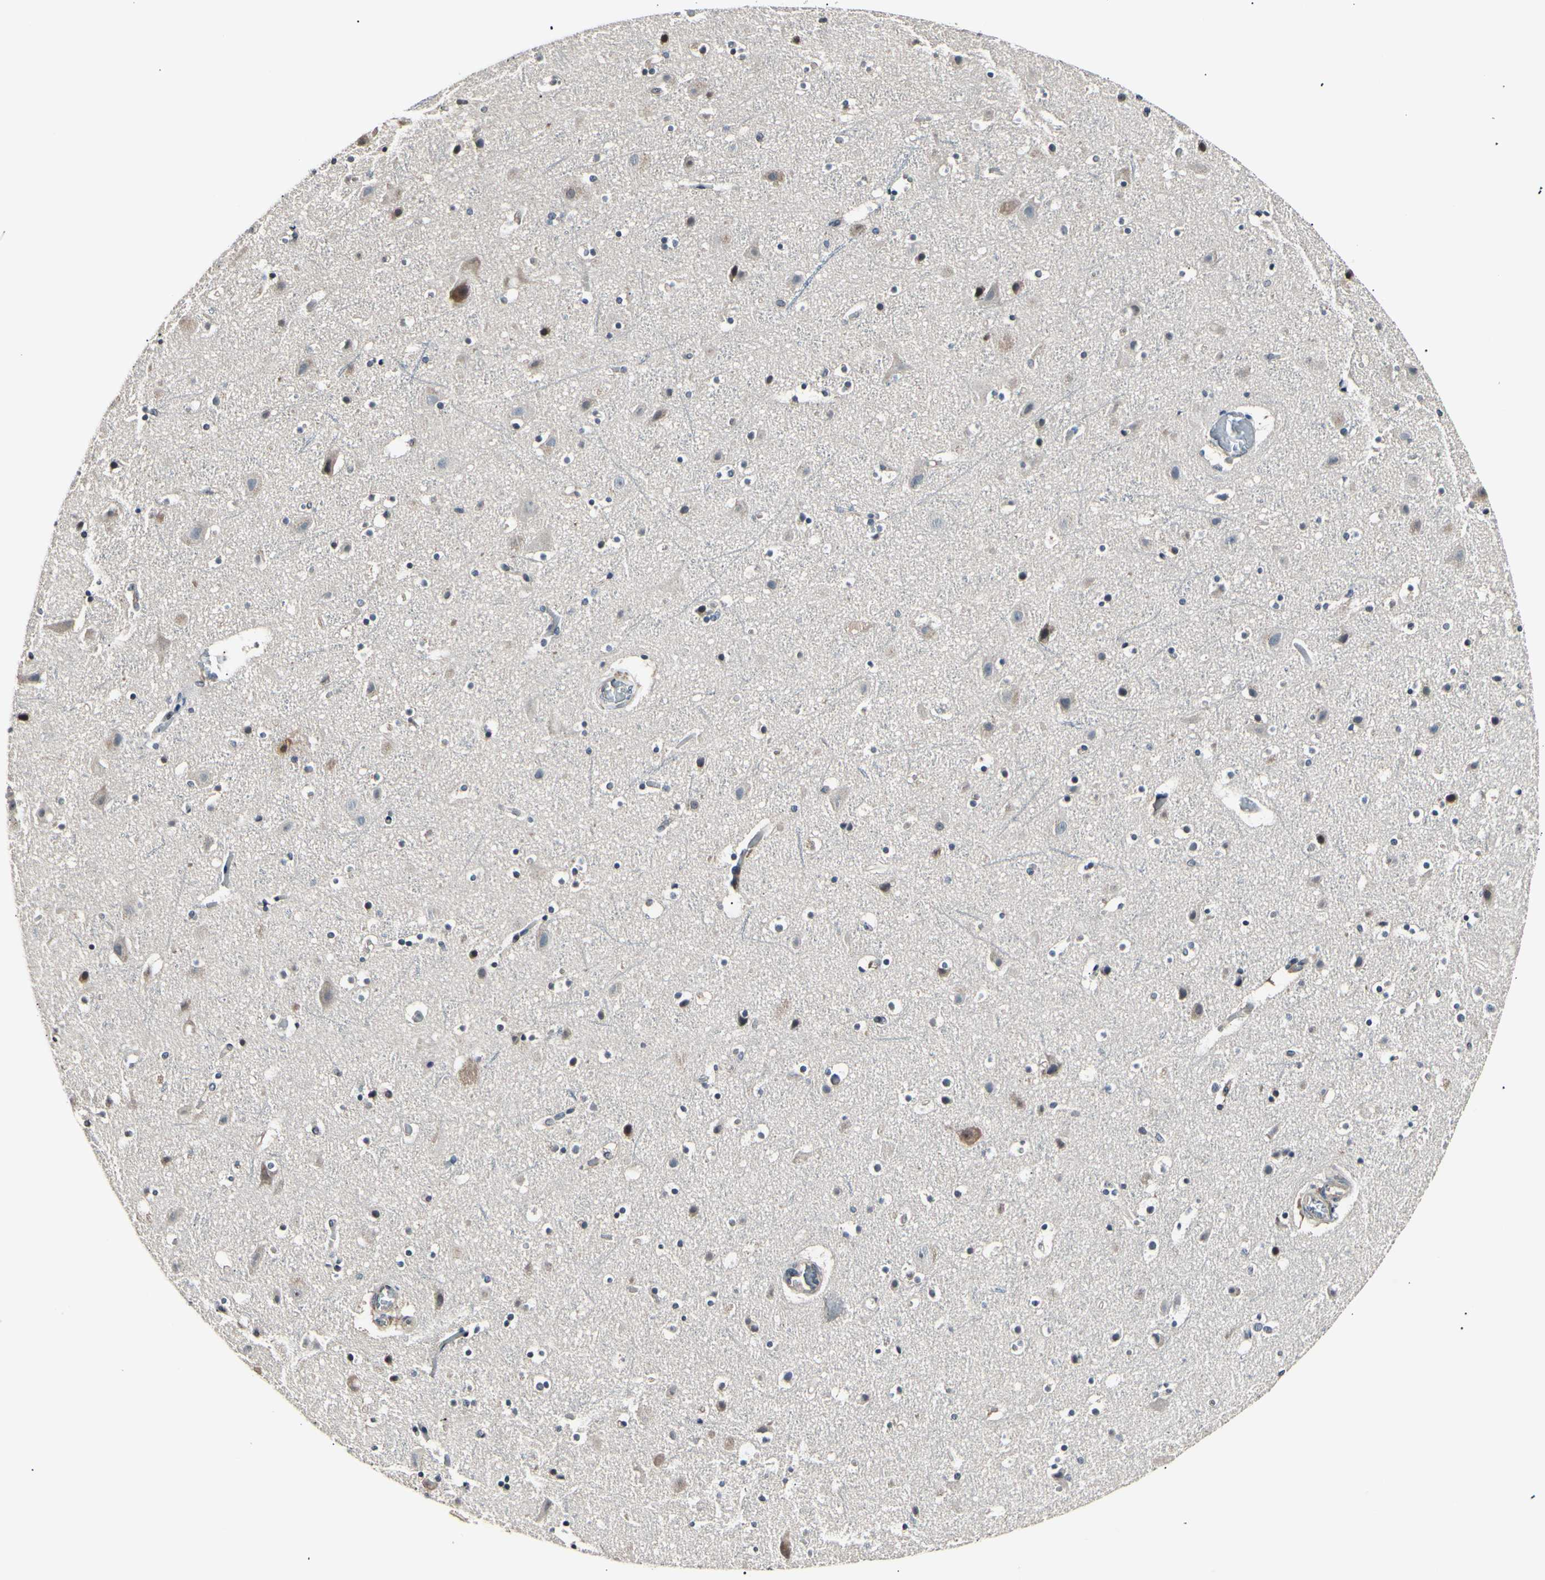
{"staining": {"intensity": "negative", "quantity": "none", "location": "none"}, "tissue": "cerebral cortex", "cell_type": "Endothelial cells", "image_type": "normal", "snomed": [{"axis": "morphology", "description": "Normal tissue, NOS"}, {"axis": "topography", "description": "Cerebral cortex"}], "caption": "High magnification brightfield microscopy of unremarkable cerebral cortex stained with DAB (brown) and counterstained with hematoxylin (blue): endothelial cells show no significant expression.", "gene": "AK1", "patient": {"sex": "male", "age": 45}}